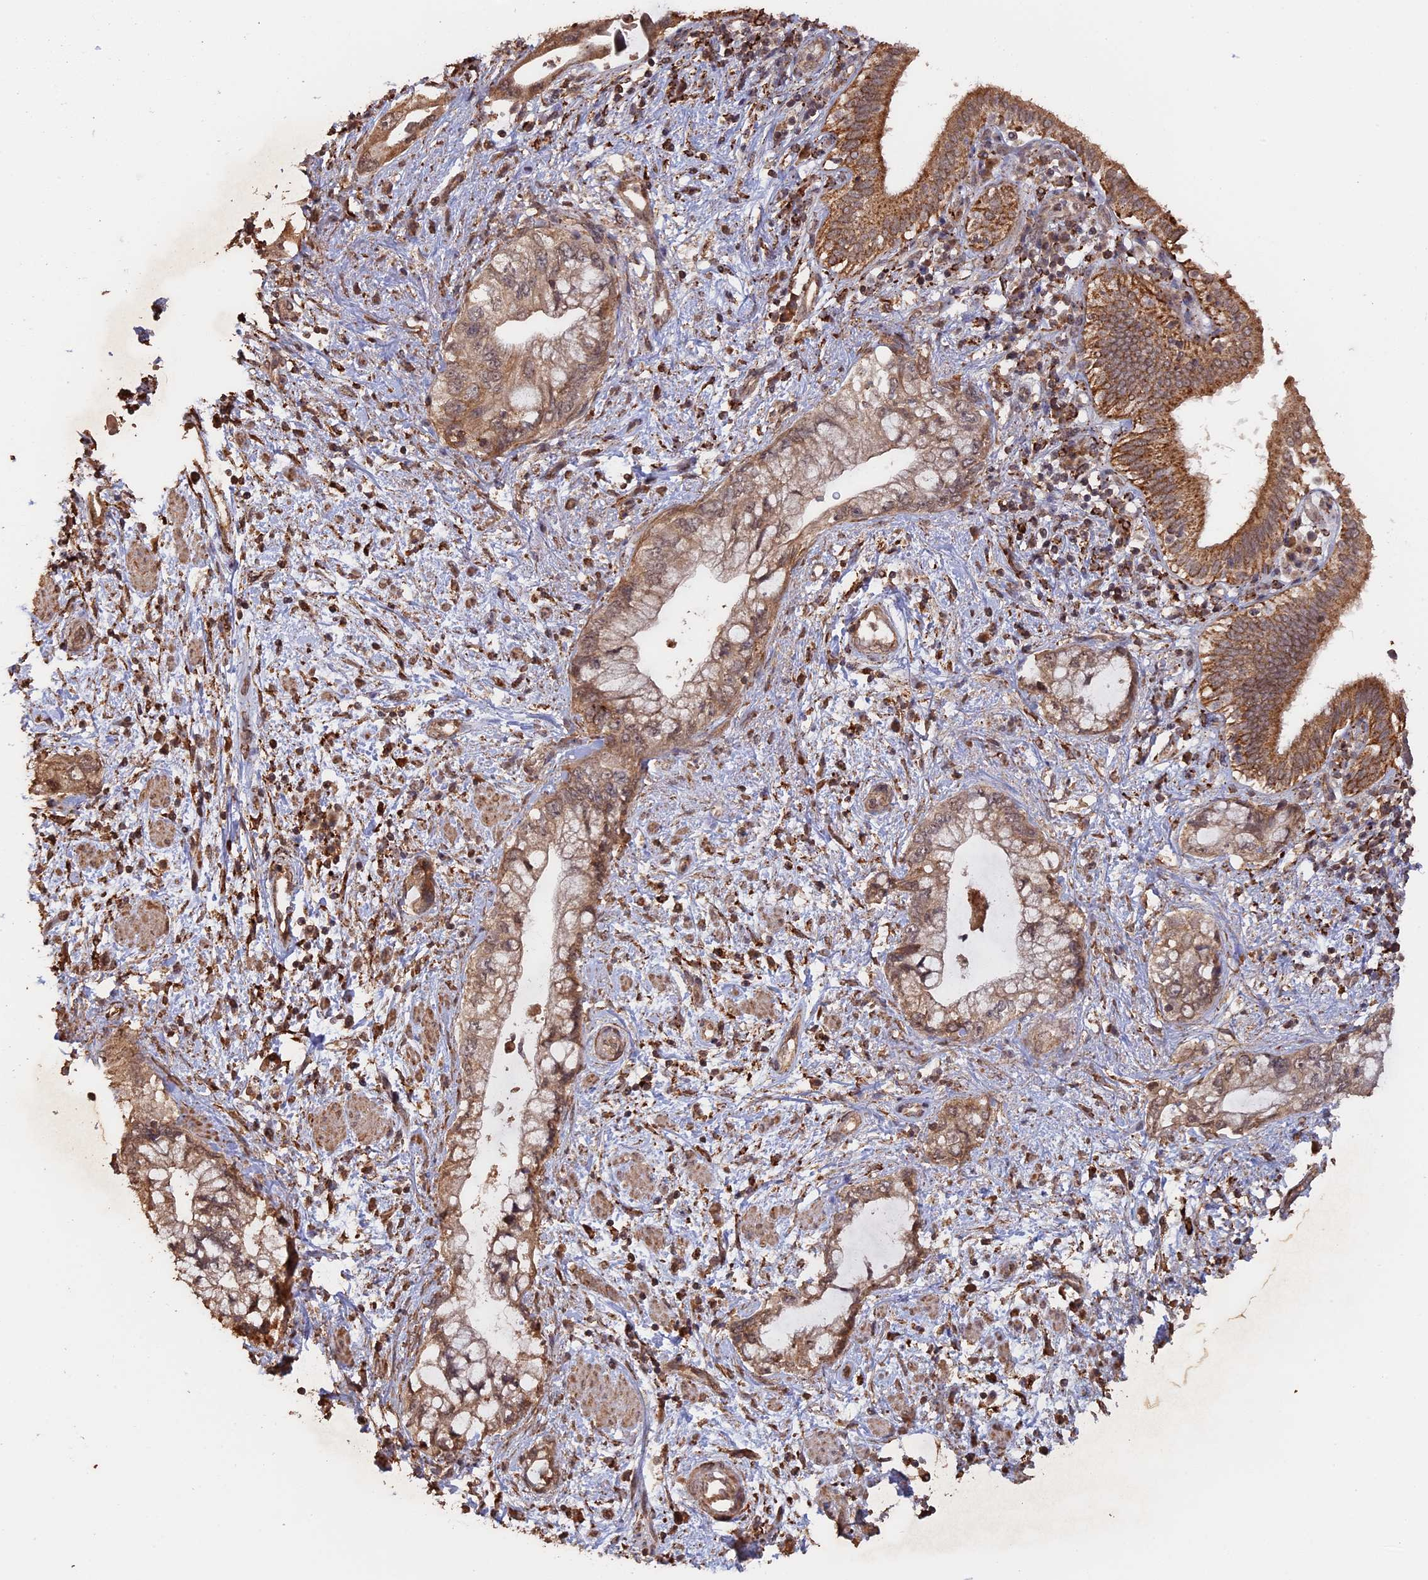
{"staining": {"intensity": "moderate", "quantity": ">75%", "location": "cytoplasmic/membranous"}, "tissue": "pancreatic cancer", "cell_type": "Tumor cells", "image_type": "cancer", "snomed": [{"axis": "morphology", "description": "Adenocarcinoma, NOS"}, {"axis": "topography", "description": "Pancreas"}], "caption": "This image displays IHC staining of human adenocarcinoma (pancreatic), with medium moderate cytoplasmic/membranous staining in approximately >75% of tumor cells.", "gene": "FAM210B", "patient": {"sex": "female", "age": 73}}